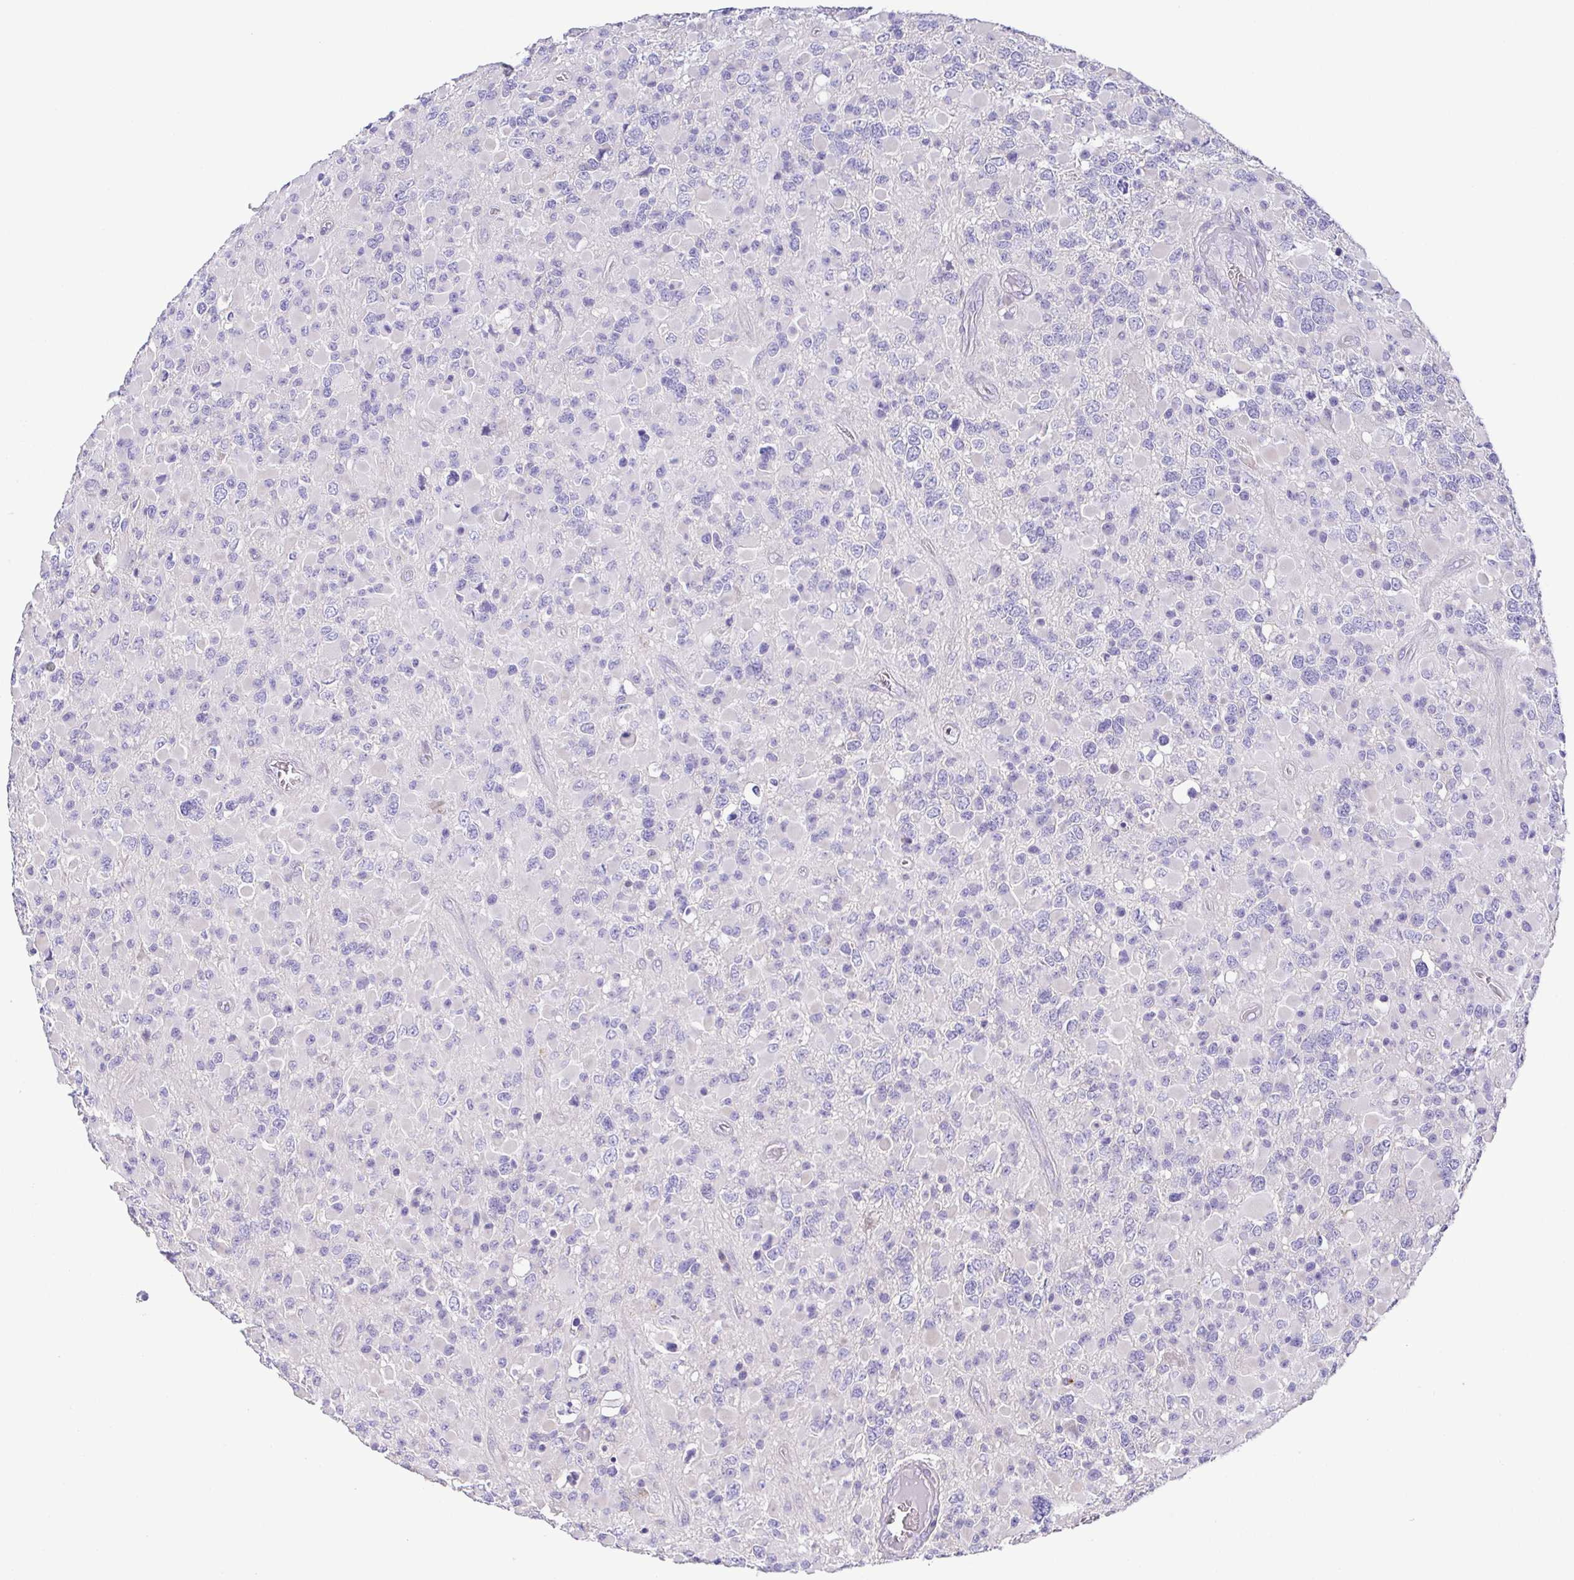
{"staining": {"intensity": "negative", "quantity": "none", "location": "none"}, "tissue": "glioma", "cell_type": "Tumor cells", "image_type": "cancer", "snomed": [{"axis": "morphology", "description": "Glioma, malignant, High grade"}, {"axis": "topography", "description": "Brain"}], "caption": "This histopathology image is of malignant high-grade glioma stained with IHC to label a protein in brown with the nuclei are counter-stained blue. There is no positivity in tumor cells. (Stains: DAB (3,3'-diaminobenzidine) immunohistochemistry (IHC) with hematoxylin counter stain, Microscopy: brightfield microscopy at high magnification).", "gene": "PKDREJ", "patient": {"sex": "female", "age": 40}}